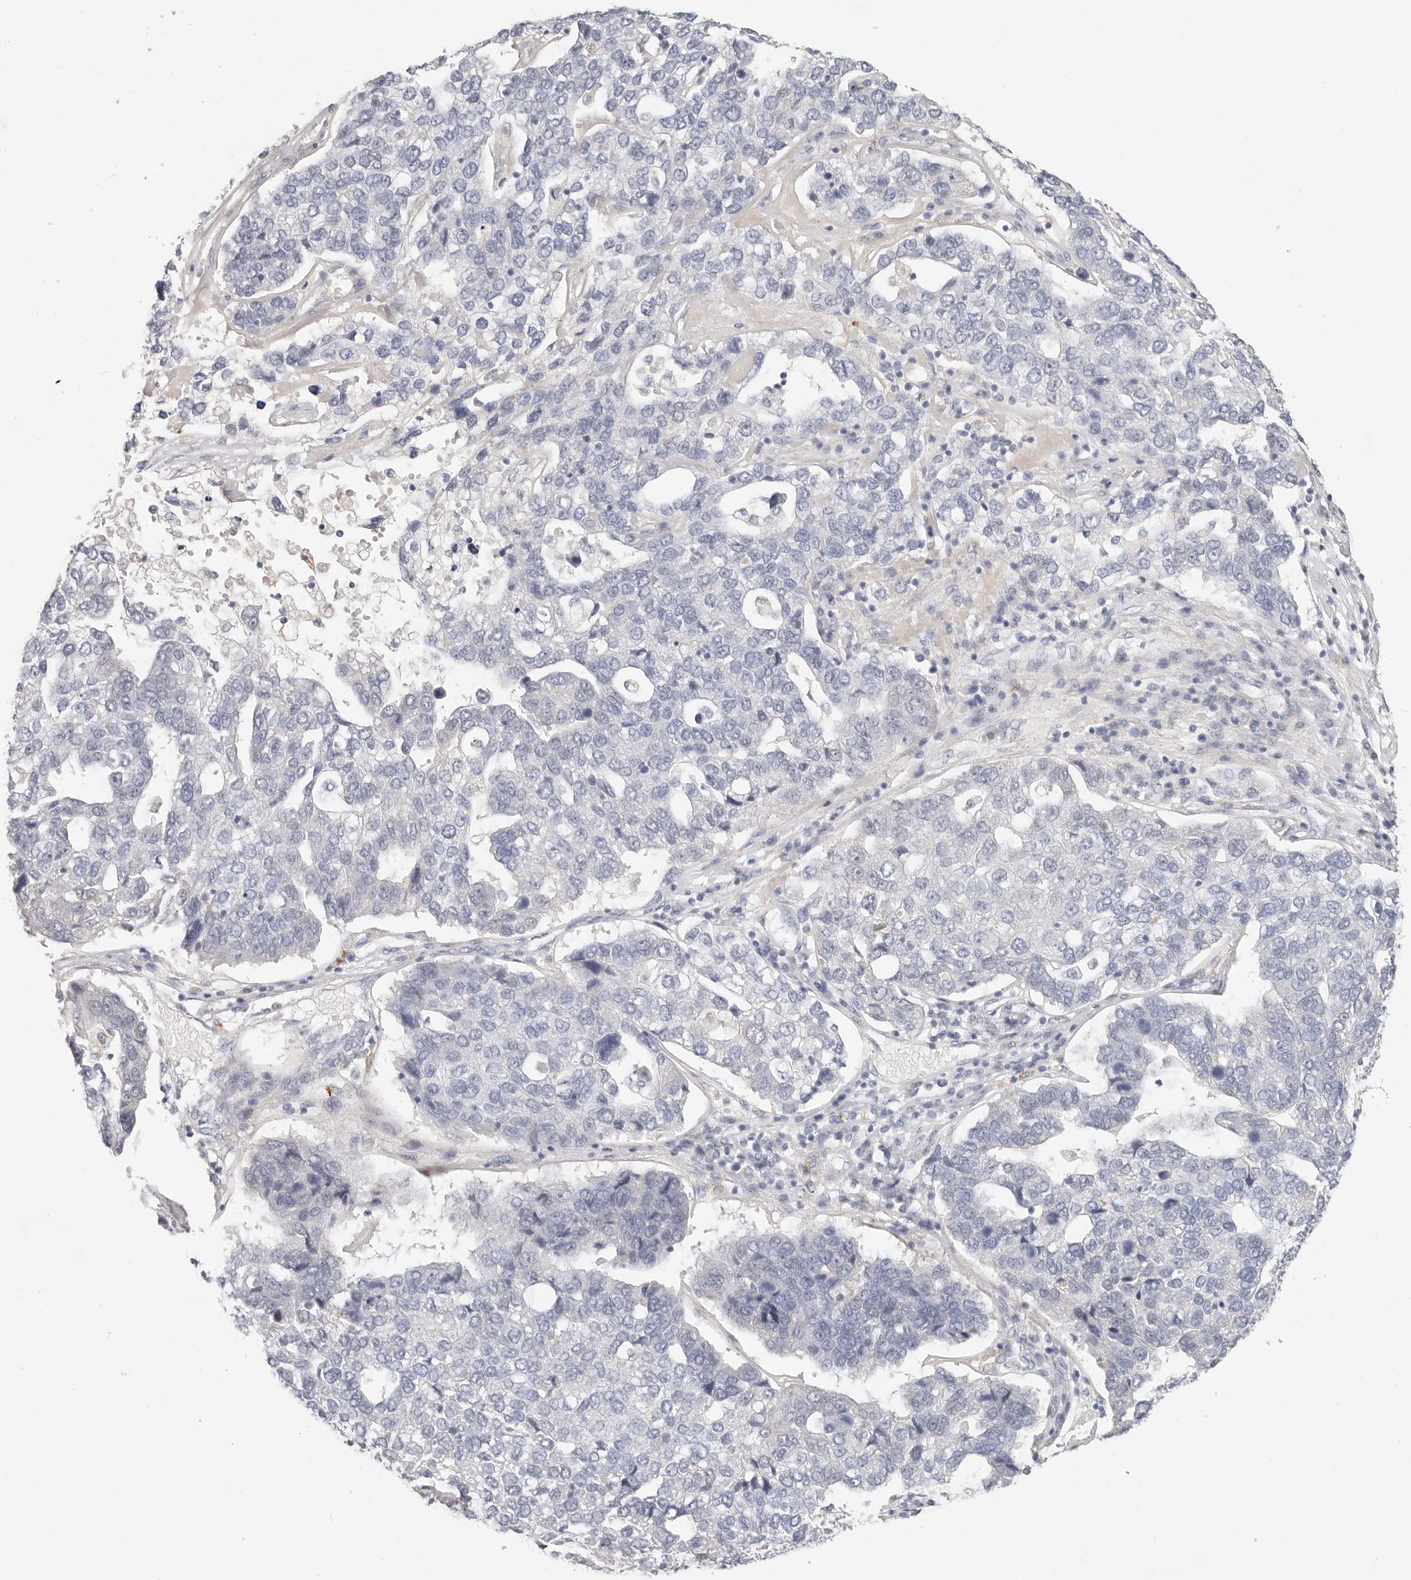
{"staining": {"intensity": "negative", "quantity": "none", "location": "none"}, "tissue": "pancreatic cancer", "cell_type": "Tumor cells", "image_type": "cancer", "snomed": [{"axis": "morphology", "description": "Adenocarcinoma, NOS"}, {"axis": "topography", "description": "Pancreas"}], "caption": "The immunohistochemistry micrograph has no significant expression in tumor cells of pancreatic adenocarcinoma tissue.", "gene": "ZRANB1", "patient": {"sex": "female", "age": 61}}